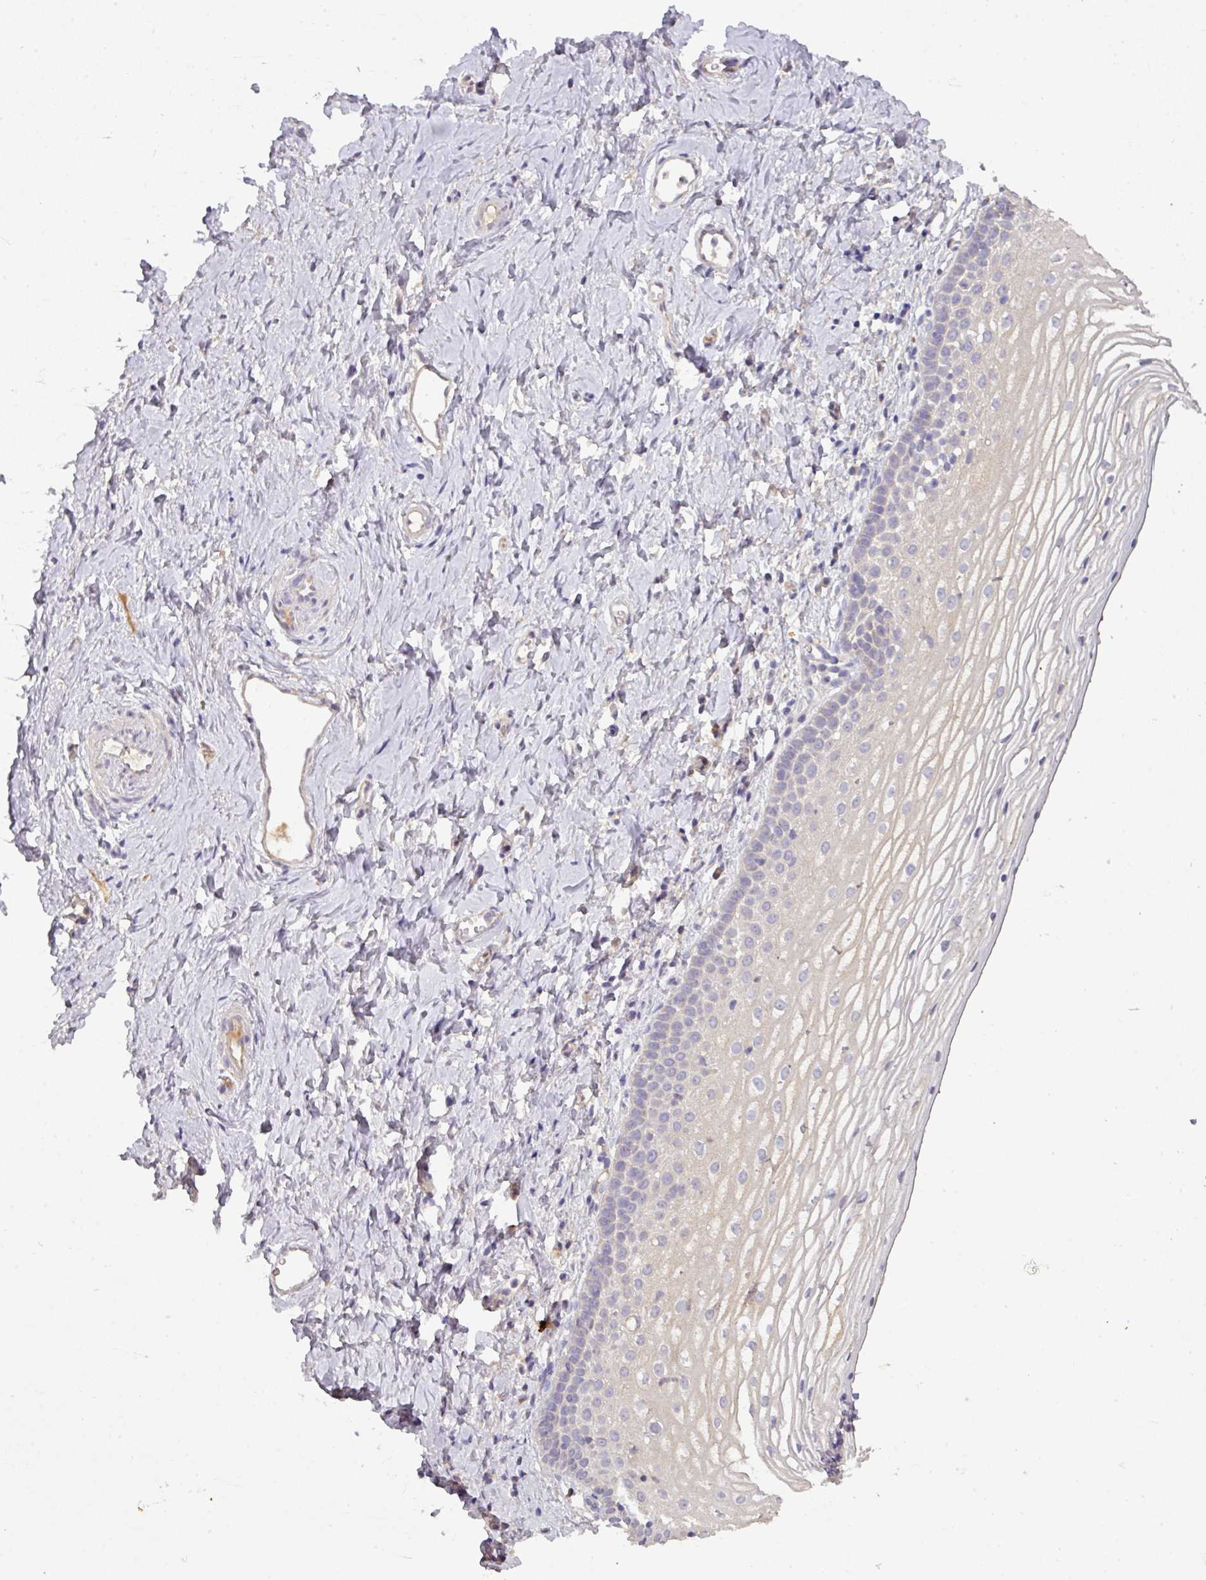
{"staining": {"intensity": "negative", "quantity": "none", "location": "none"}, "tissue": "vagina", "cell_type": "Squamous epithelial cells", "image_type": "normal", "snomed": [{"axis": "morphology", "description": "Normal tissue, NOS"}, {"axis": "topography", "description": "Vagina"}], "caption": "Image shows no protein positivity in squamous epithelial cells of benign vagina. (DAB (3,3'-diaminobenzidine) IHC, high magnification).", "gene": "ZNF266", "patient": {"sex": "female", "age": 56}}